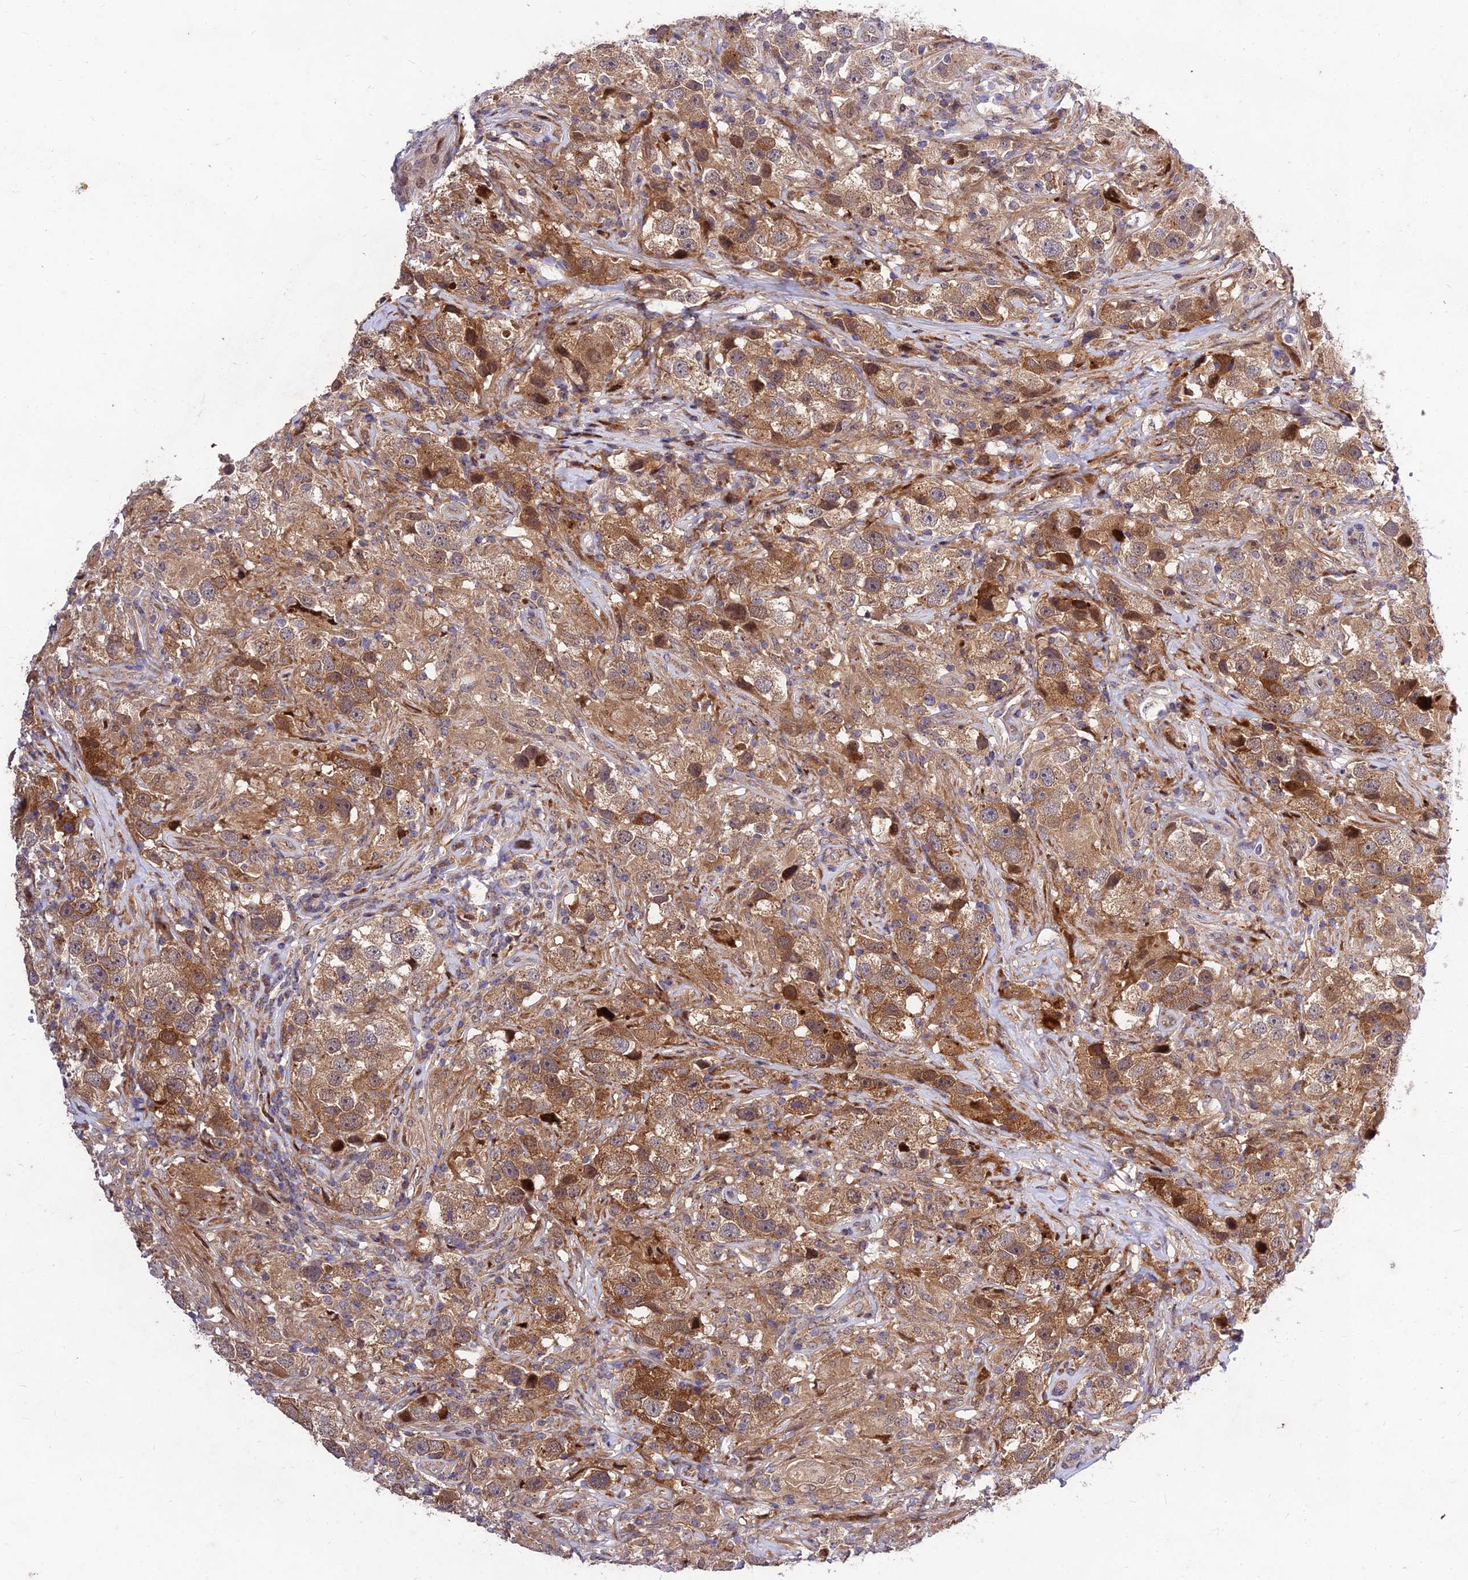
{"staining": {"intensity": "moderate", "quantity": ">75%", "location": "cytoplasmic/membranous"}, "tissue": "testis cancer", "cell_type": "Tumor cells", "image_type": "cancer", "snomed": [{"axis": "morphology", "description": "Seminoma, NOS"}, {"axis": "topography", "description": "Testis"}], "caption": "Immunohistochemistry of human testis cancer reveals medium levels of moderate cytoplasmic/membranous expression in about >75% of tumor cells.", "gene": "MKKS", "patient": {"sex": "male", "age": 49}}